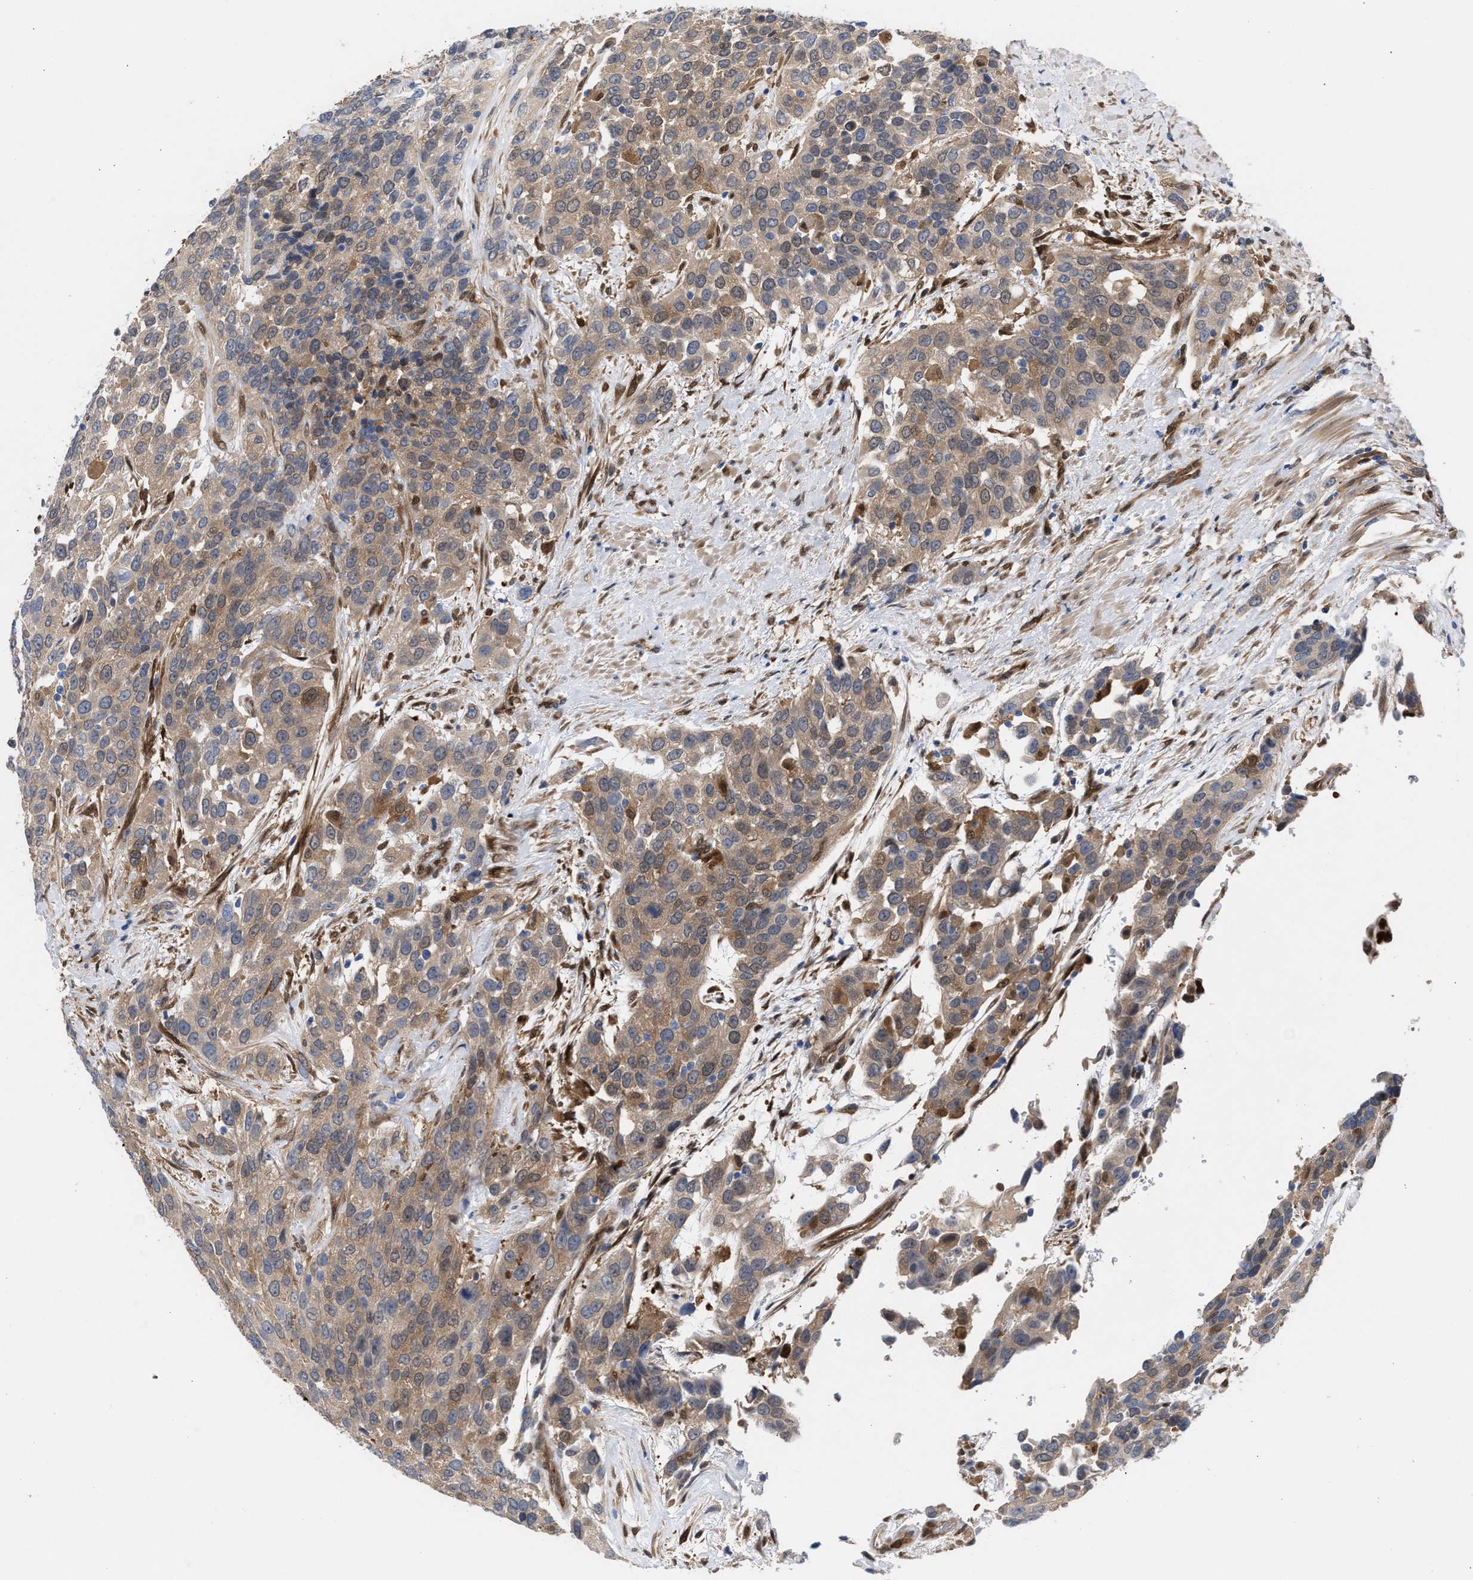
{"staining": {"intensity": "weak", "quantity": ">75%", "location": "cytoplasmic/membranous"}, "tissue": "urothelial cancer", "cell_type": "Tumor cells", "image_type": "cancer", "snomed": [{"axis": "morphology", "description": "Urothelial carcinoma, High grade"}, {"axis": "topography", "description": "Urinary bladder"}], "caption": "A brown stain shows weak cytoplasmic/membranous staining of a protein in urothelial carcinoma (high-grade) tumor cells.", "gene": "TP53I3", "patient": {"sex": "female", "age": 80}}